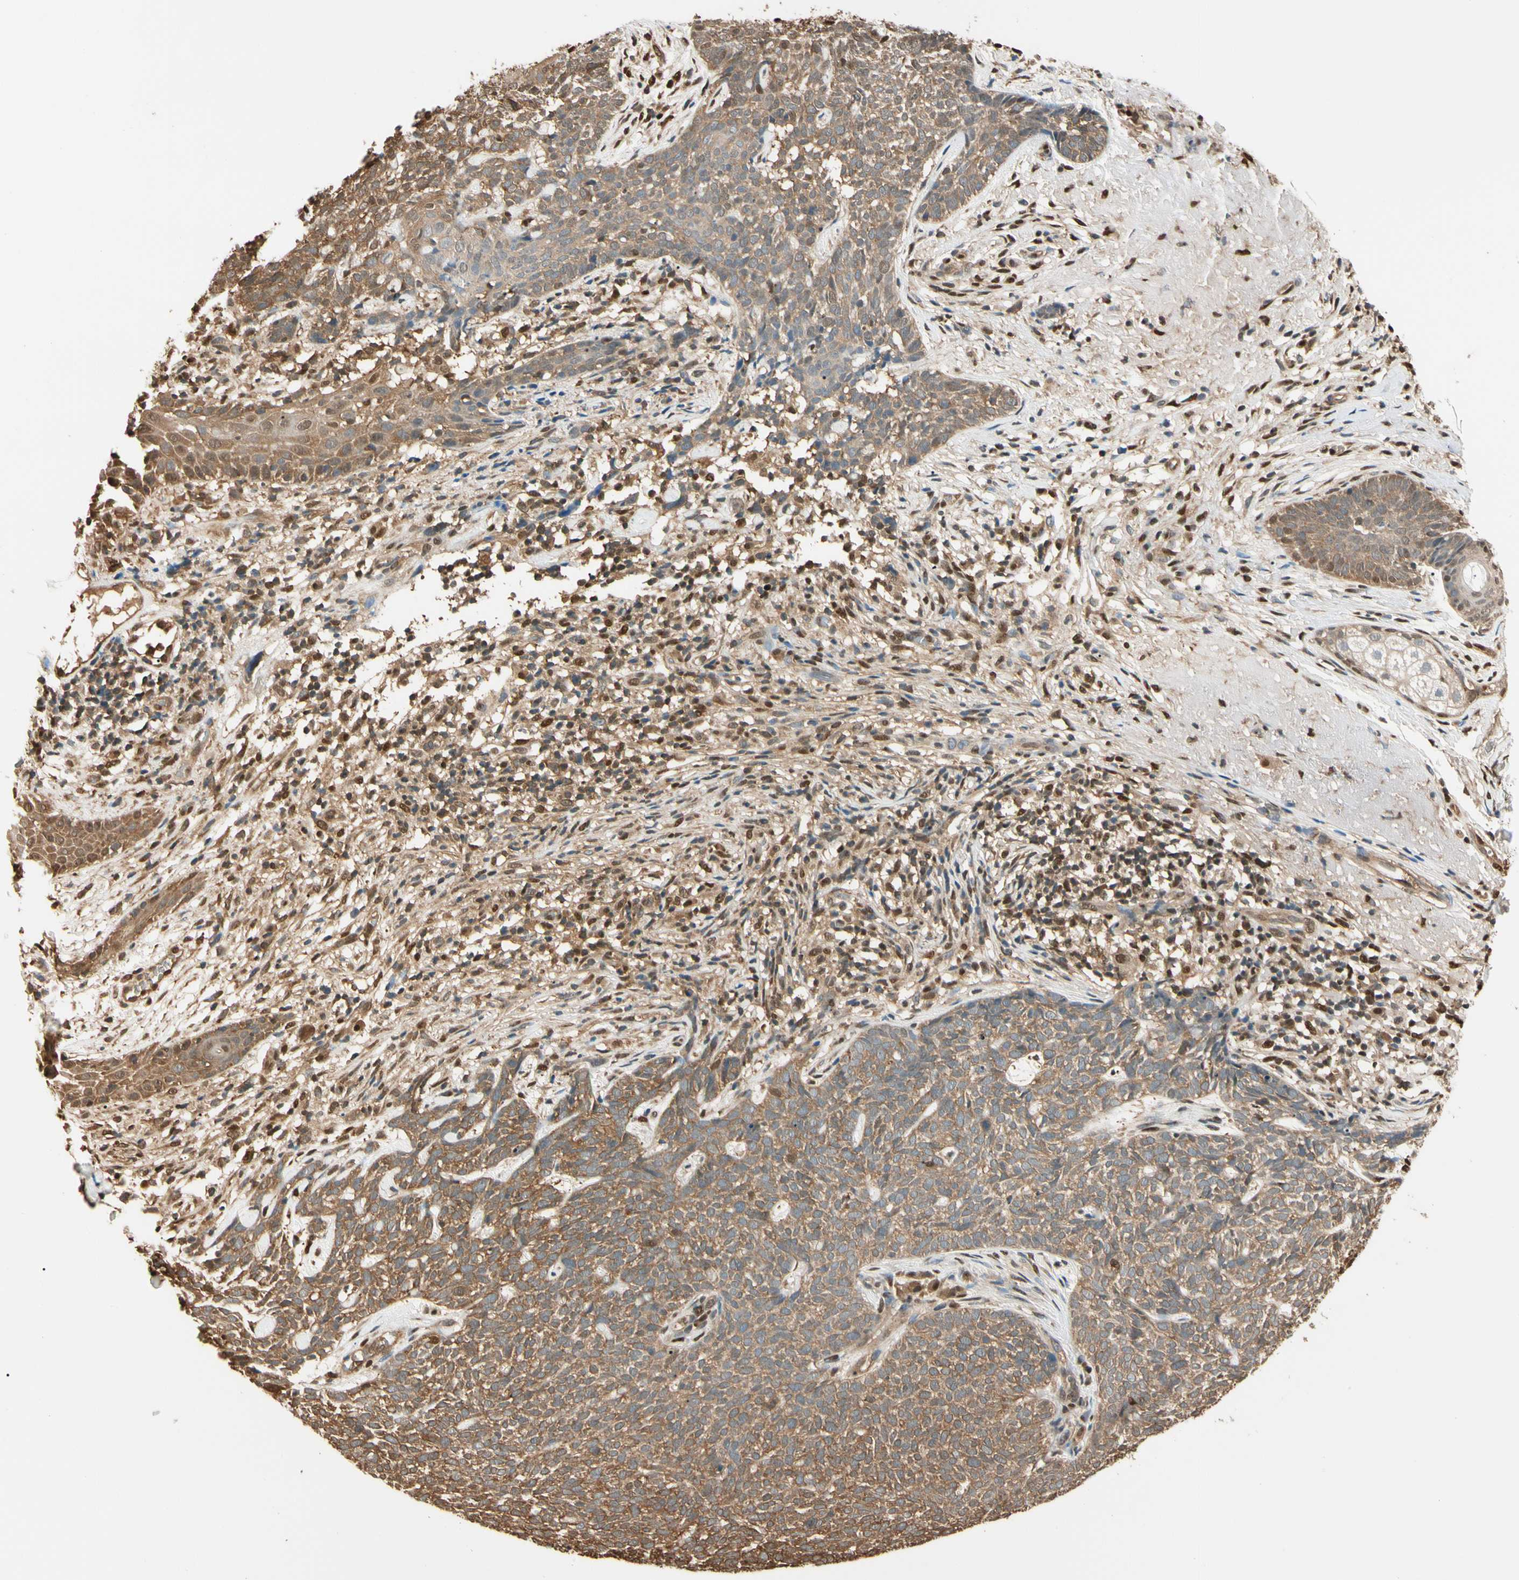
{"staining": {"intensity": "moderate", "quantity": ">75%", "location": "cytoplasmic/membranous"}, "tissue": "skin cancer", "cell_type": "Tumor cells", "image_type": "cancer", "snomed": [{"axis": "morphology", "description": "Basal cell carcinoma"}, {"axis": "topography", "description": "Skin"}], "caption": "Immunohistochemical staining of human basal cell carcinoma (skin) exhibits medium levels of moderate cytoplasmic/membranous positivity in approximately >75% of tumor cells. The protein is shown in brown color, while the nuclei are stained blue.", "gene": "PNCK", "patient": {"sex": "female", "age": 84}}